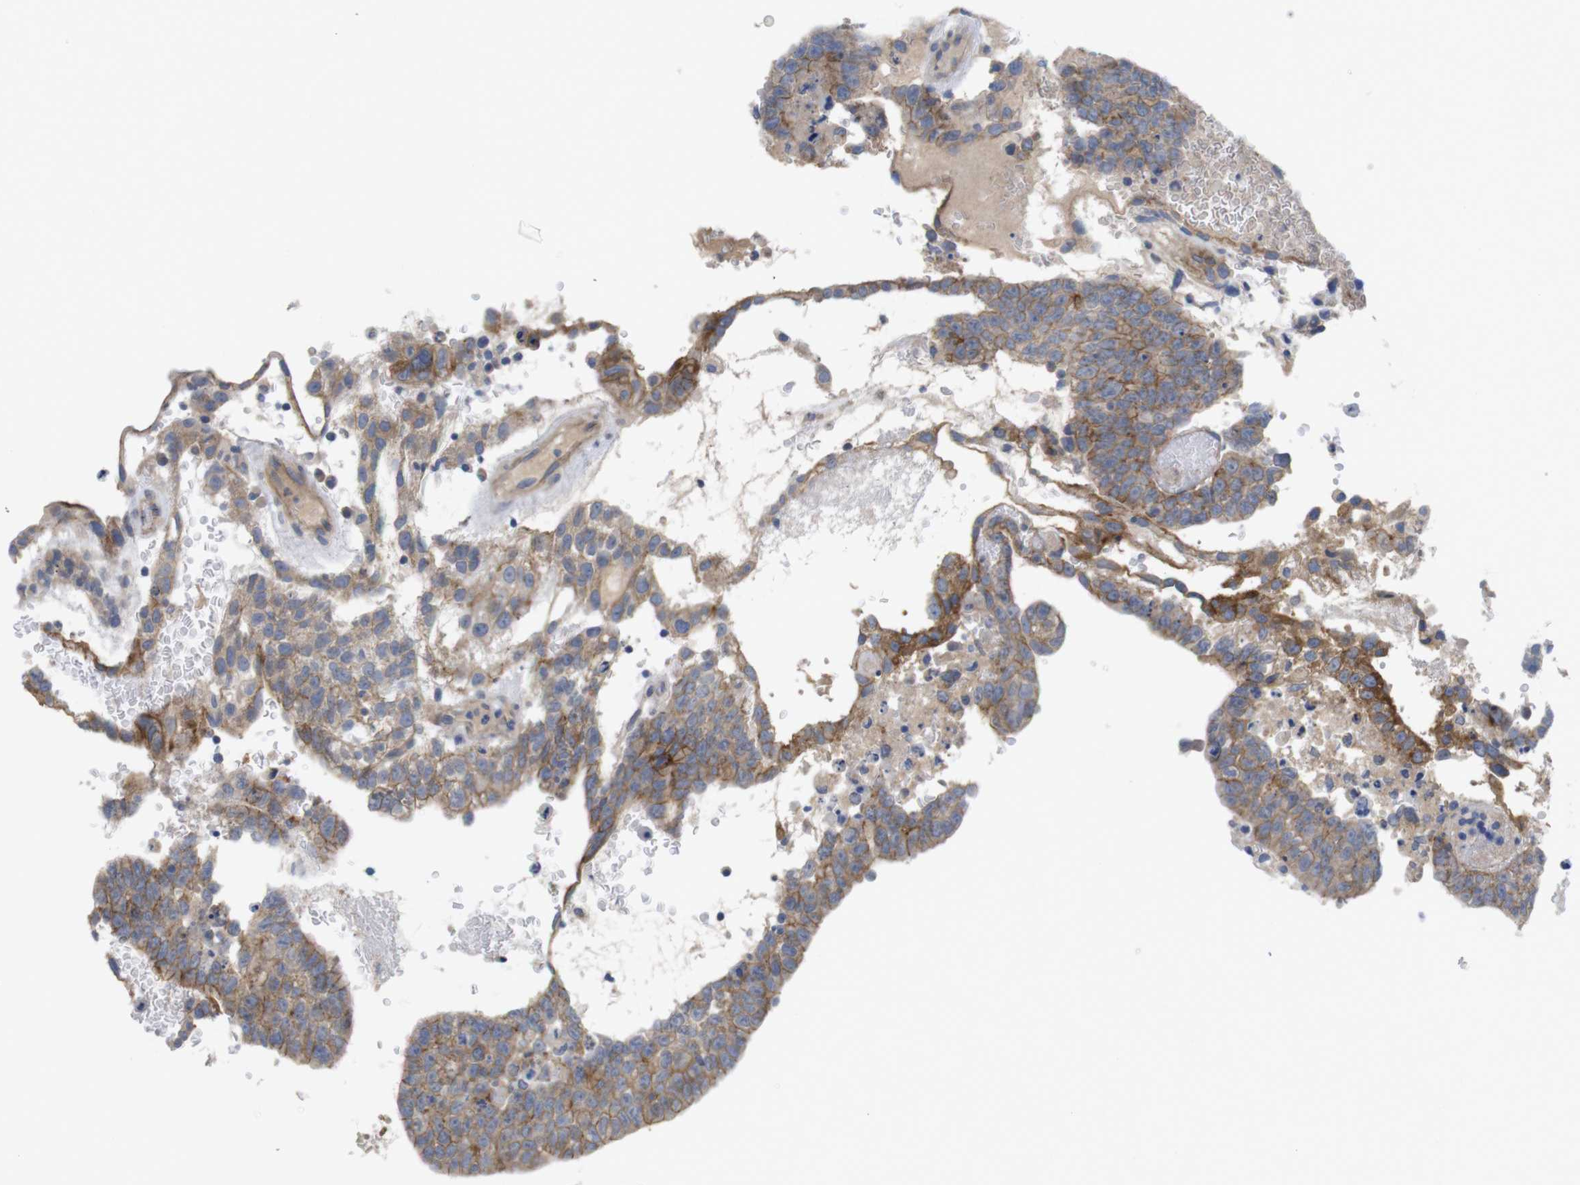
{"staining": {"intensity": "moderate", "quantity": ">75%", "location": "cytoplasmic/membranous"}, "tissue": "testis cancer", "cell_type": "Tumor cells", "image_type": "cancer", "snomed": [{"axis": "morphology", "description": "Seminoma, NOS"}, {"axis": "morphology", "description": "Carcinoma, Embryonal, NOS"}, {"axis": "topography", "description": "Testis"}], "caption": "Protein expression analysis of testis embryonal carcinoma displays moderate cytoplasmic/membranous expression in approximately >75% of tumor cells.", "gene": "KIDINS220", "patient": {"sex": "male", "age": 52}}